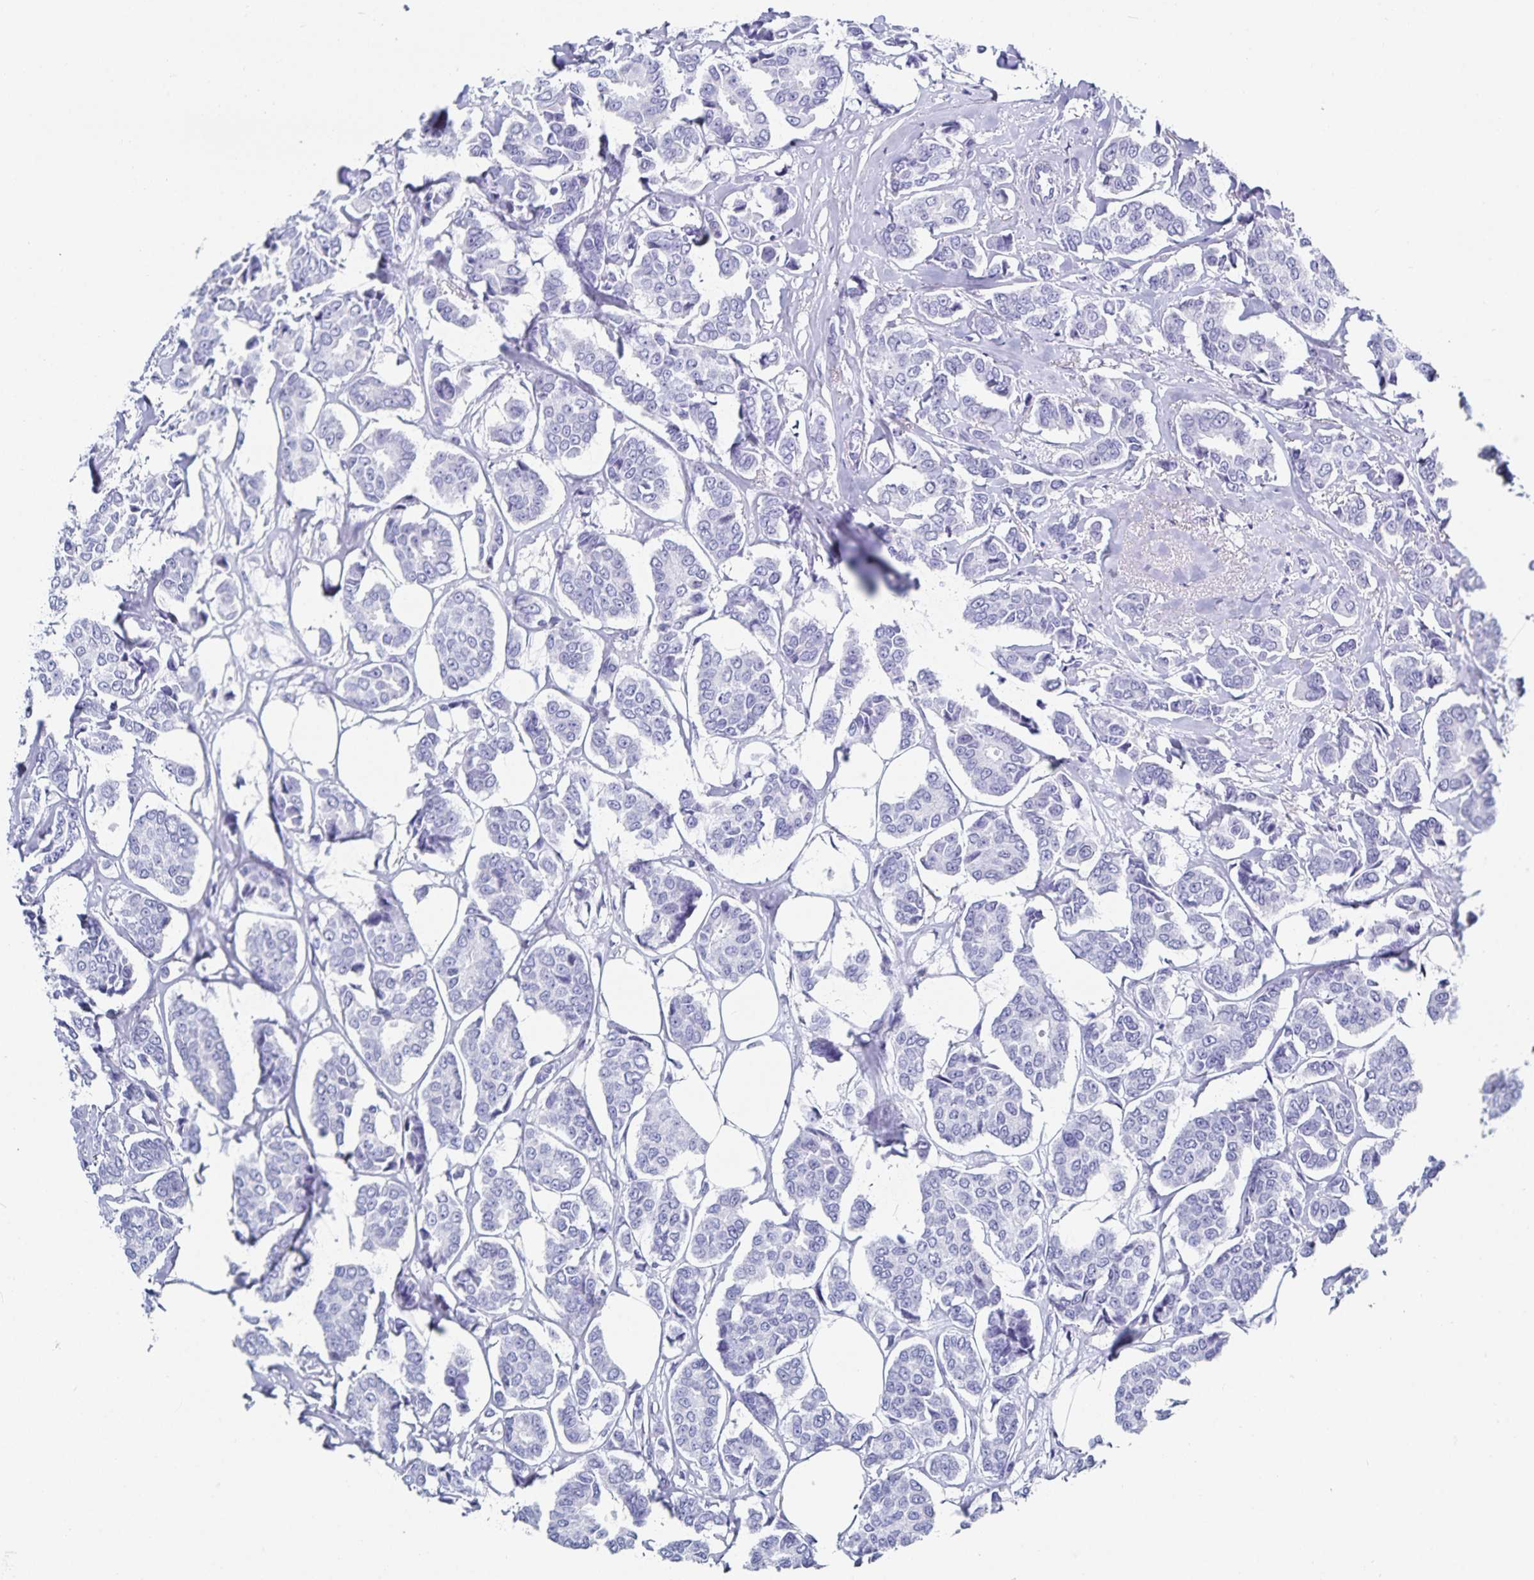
{"staining": {"intensity": "negative", "quantity": "none", "location": "none"}, "tissue": "breast cancer", "cell_type": "Tumor cells", "image_type": "cancer", "snomed": [{"axis": "morphology", "description": "Duct carcinoma"}, {"axis": "topography", "description": "Breast"}], "caption": "DAB immunohistochemical staining of human breast cancer displays no significant expression in tumor cells.", "gene": "C19orf73", "patient": {"sex": "female", "age": 94}}